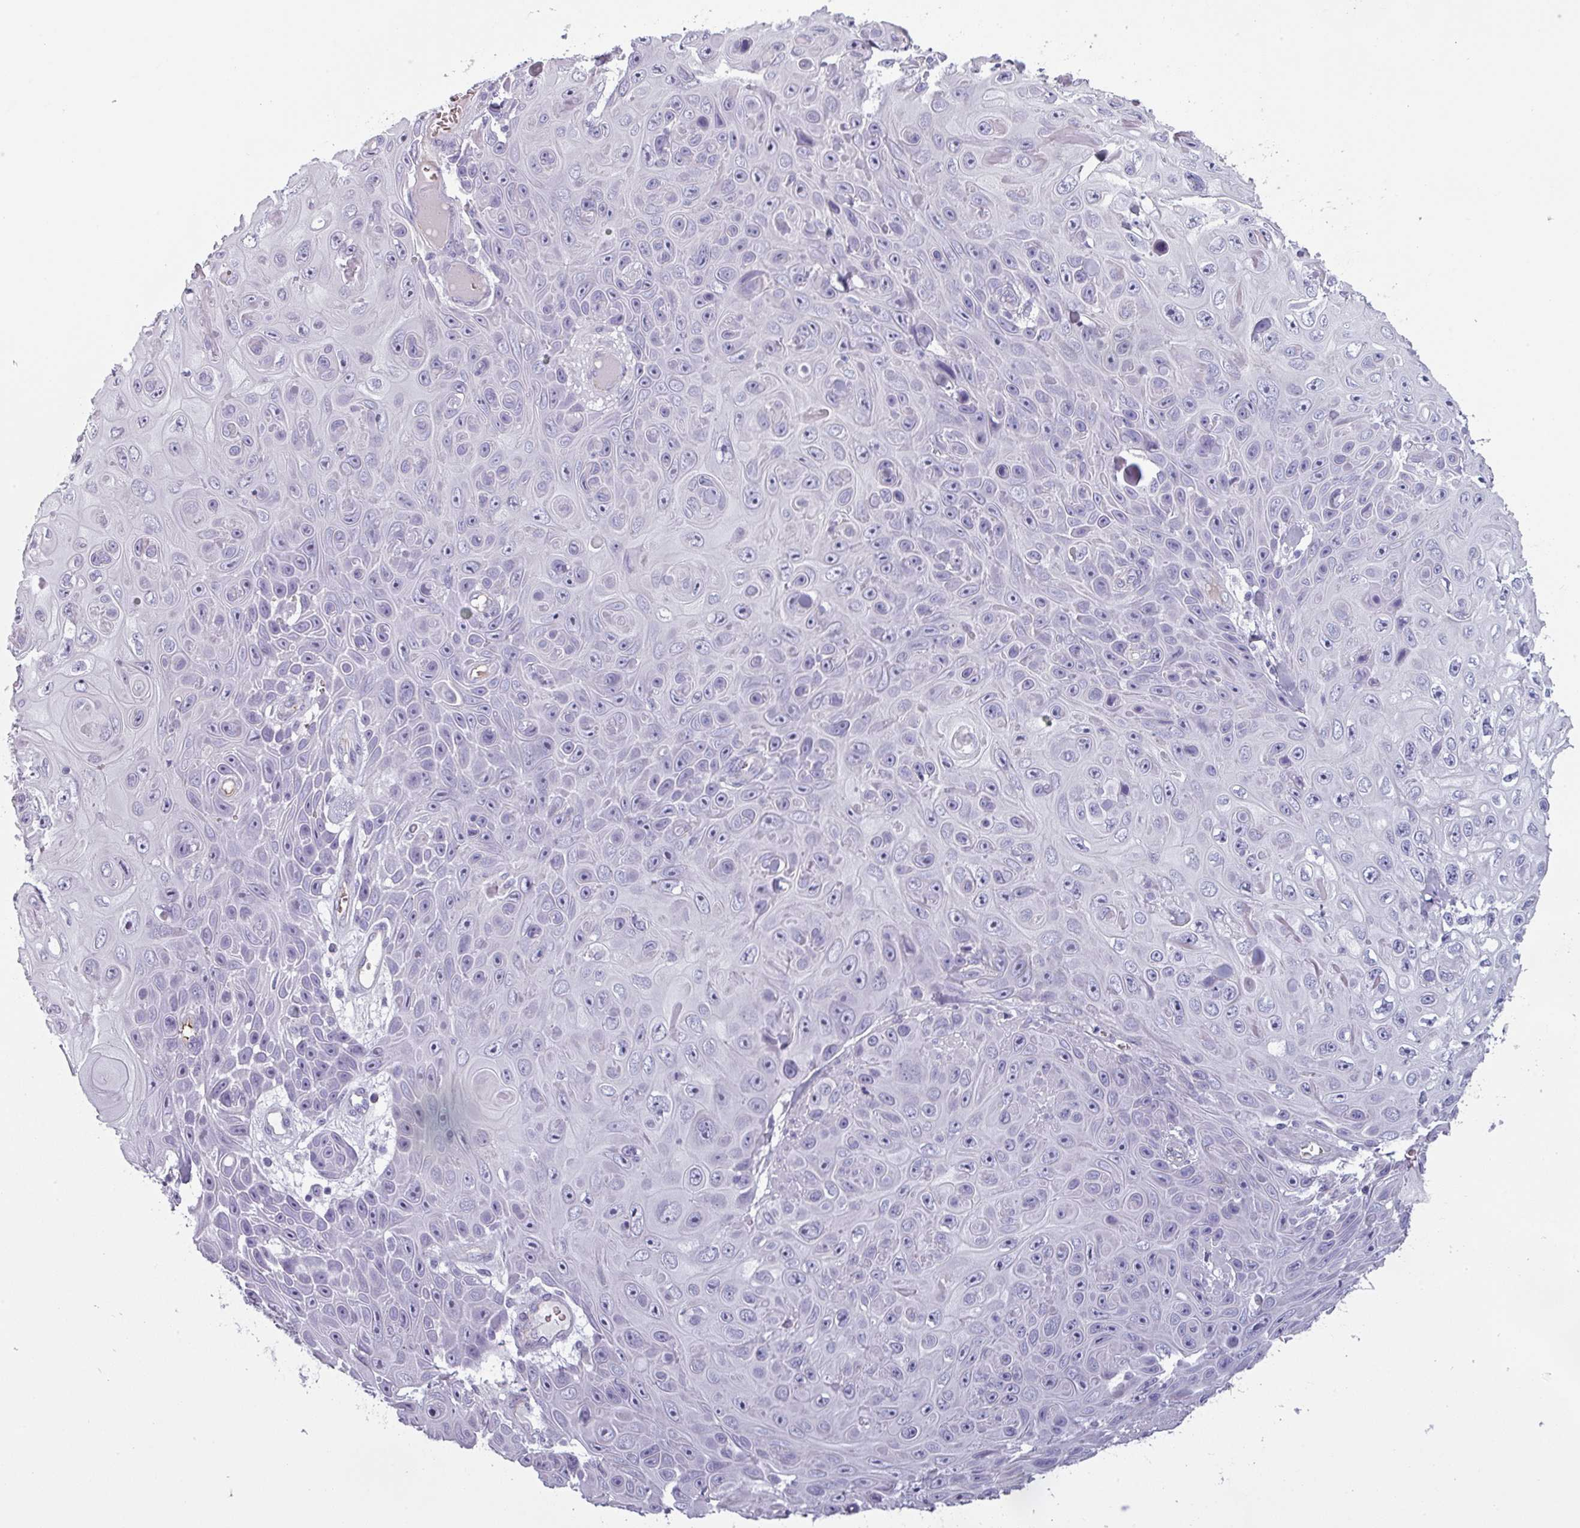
{"staining": {"intensity": "negative", "quantity": "none", "location": "none"}, "tissue": "skin cancer", "cell_type": "Tumor cells", "image_type": "cancer", "snomed": [{"axis": "morphology", "description": "Squamous cell carcinoma, NOS"}, {"axis": "topography", "description": "Skin"}], "caption": "Human squamous cell carcinoma (skin) stained for a protein using immunohistochemistry demonstrates no expression in tumor cells.", "gene": "AREL1", "patient": {"sex": "male", "age": 82}}